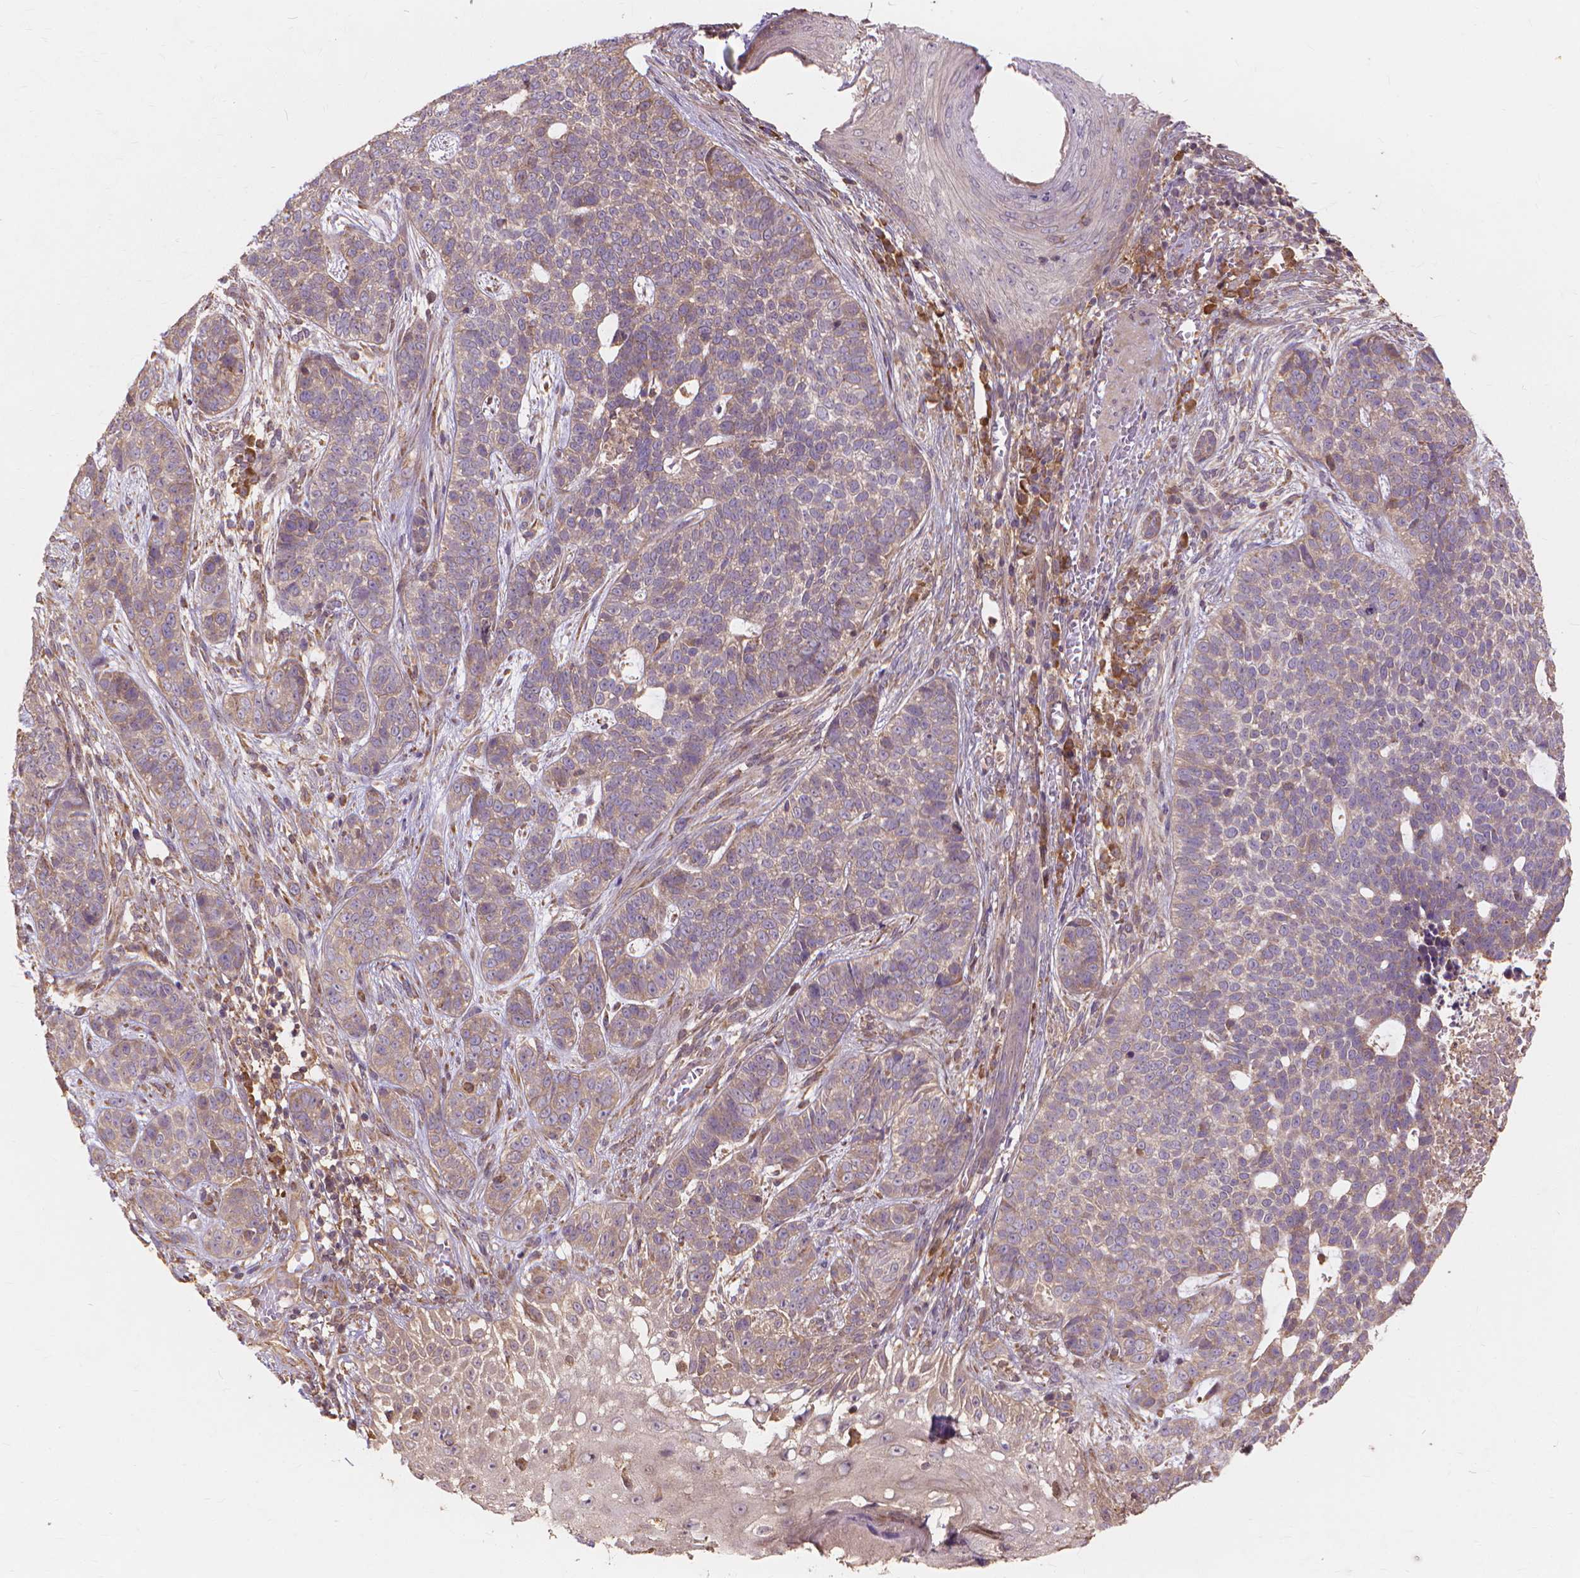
{"staining": {"intensity": "weak", "quantity": ">75%", "location": "cytoplasmic/membranous"}, "tissue": "skin cancer", "cell_type": "Tumor cells", "image_type": "cancer", "snomed": [{"axis": "morphology", "description": "Basal cell carcinoma"}, {"axis": "topography", "description": "Skin"}], "caption": "Protein expression analysis of skin cancer reveals weak cytoplasmic/membranous expression in about >75% of tumor cells.", "gene": "TAB2", "patient": {"sex": "female", "age": 69}}